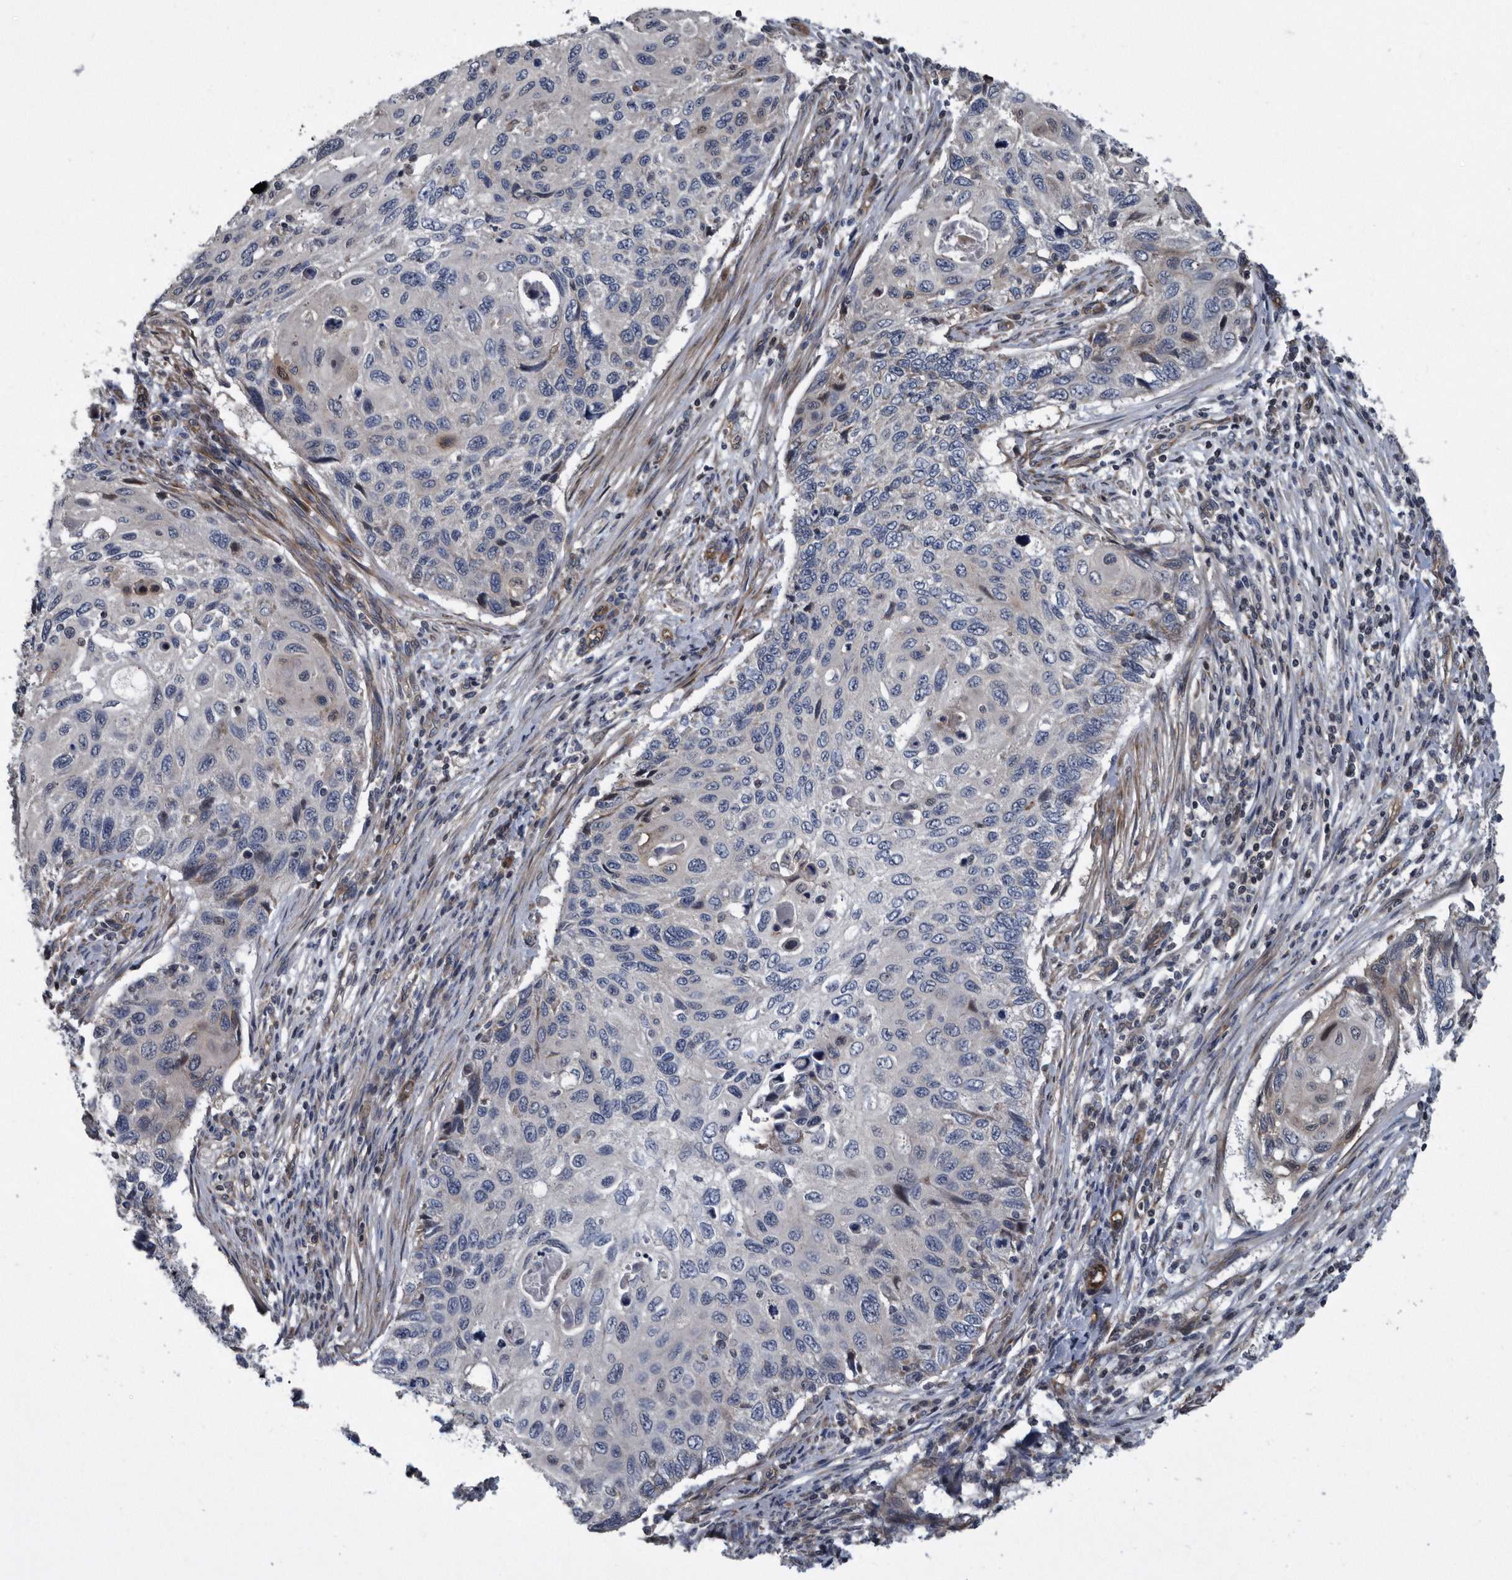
{"staining": {"intensity": "negative", "quantity": "none", "location": "none"}, "tissue": "cervical cancer", "cell_type": "Tumor cells", "image_type": "cancer", "snomed": [{"axis": "morphology", "description": "Squamous cell carcinoma, NOS"}, {"axis": "topography", "description": "Cervix"}], "caption": "This histopathology image is of cervical cancer stained with IHC to label a protein in brown with the nuclei are counter-stained blue. There is no staining in tumor cells.", "gene": "ARMCX1", "patient": {"sex": "female", "age": 70}}